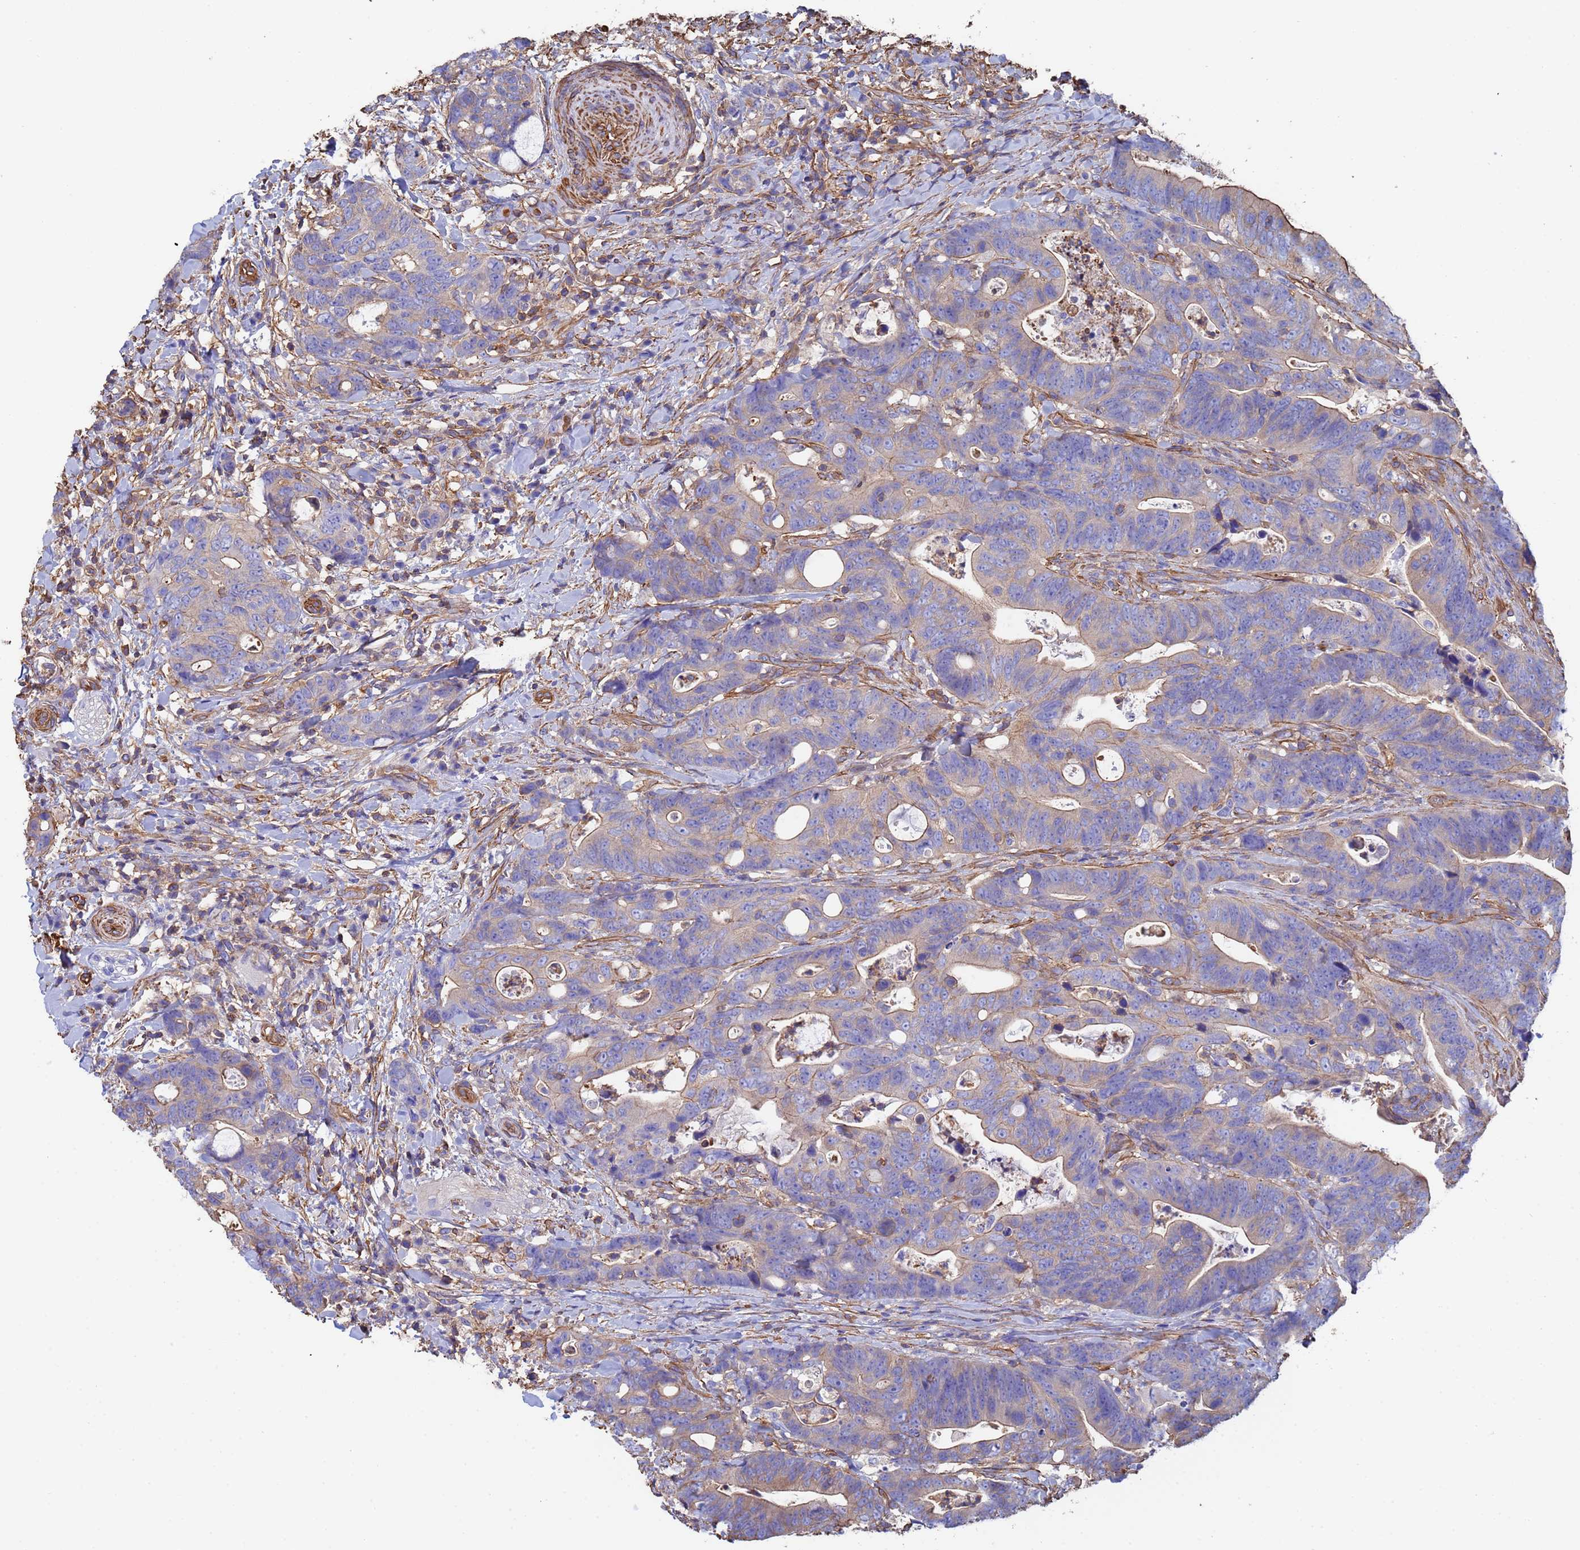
{"staining": {"intensity": "weak", "quantity": ">75%", "location": "cytoplasmic/membranous"}, "tissue": "colorectal cancer", "cell_type": "Tumor cells", "image_type": "cancer", "snomed": [{"axis": "morphology", "description": "Adenocarcinoma, NOS"}, {"axis": "topography", "description": "Colon"}], "caption": "A photomicrograph showing weak cytoplasmic/membranous expression in approximately >75% of tumor cells in colorectal cancer (adenocarcinoma), as visualized by brown immunohistochemical staining.", "gene": "MYL12A", "patient": {"sex": "female", "age": 82}}